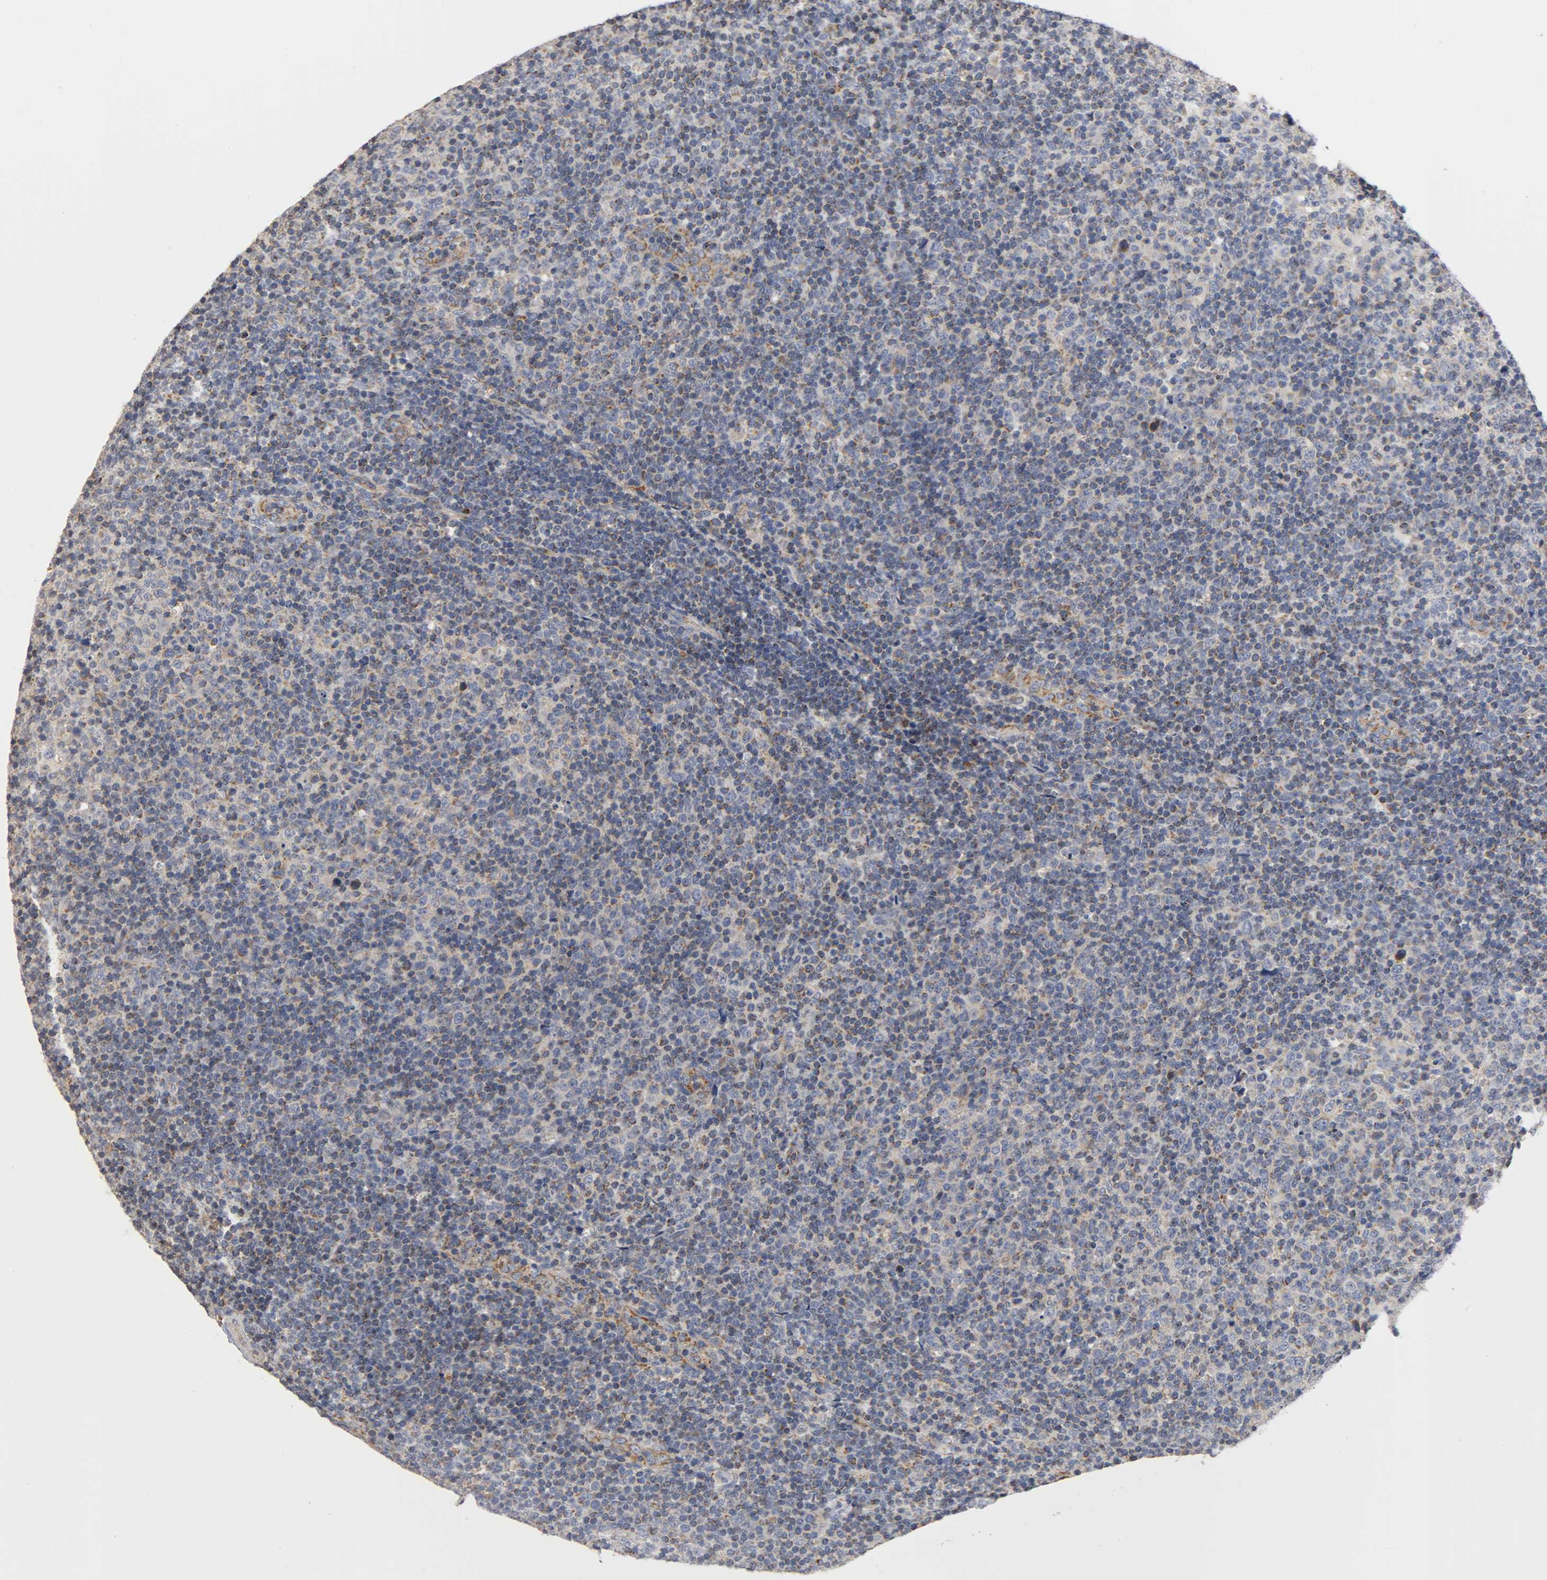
{"staining": {"intensity": "weak", "quantity": "<25%", "location": "cytoplasmic/membranous"}, "tissue": "lymphoma", "cell_type": "Tumor cells", "image_type": "cancer", "snomed": [{"axis": "morphology", "description": "Malignant lymphoma, non-Hodgkin's type, Low grade"}, {"axis": "topography", "description": "Lymph node"}], "caption": "Immunohistochemistry (IHC) micrograph of neoplastic tissue: lymphoma stained with DAB demonstrates no significant protein staining in tumor cells.", "gene": "PCSK6", "patient": {"sex": "male", "age": 70}}